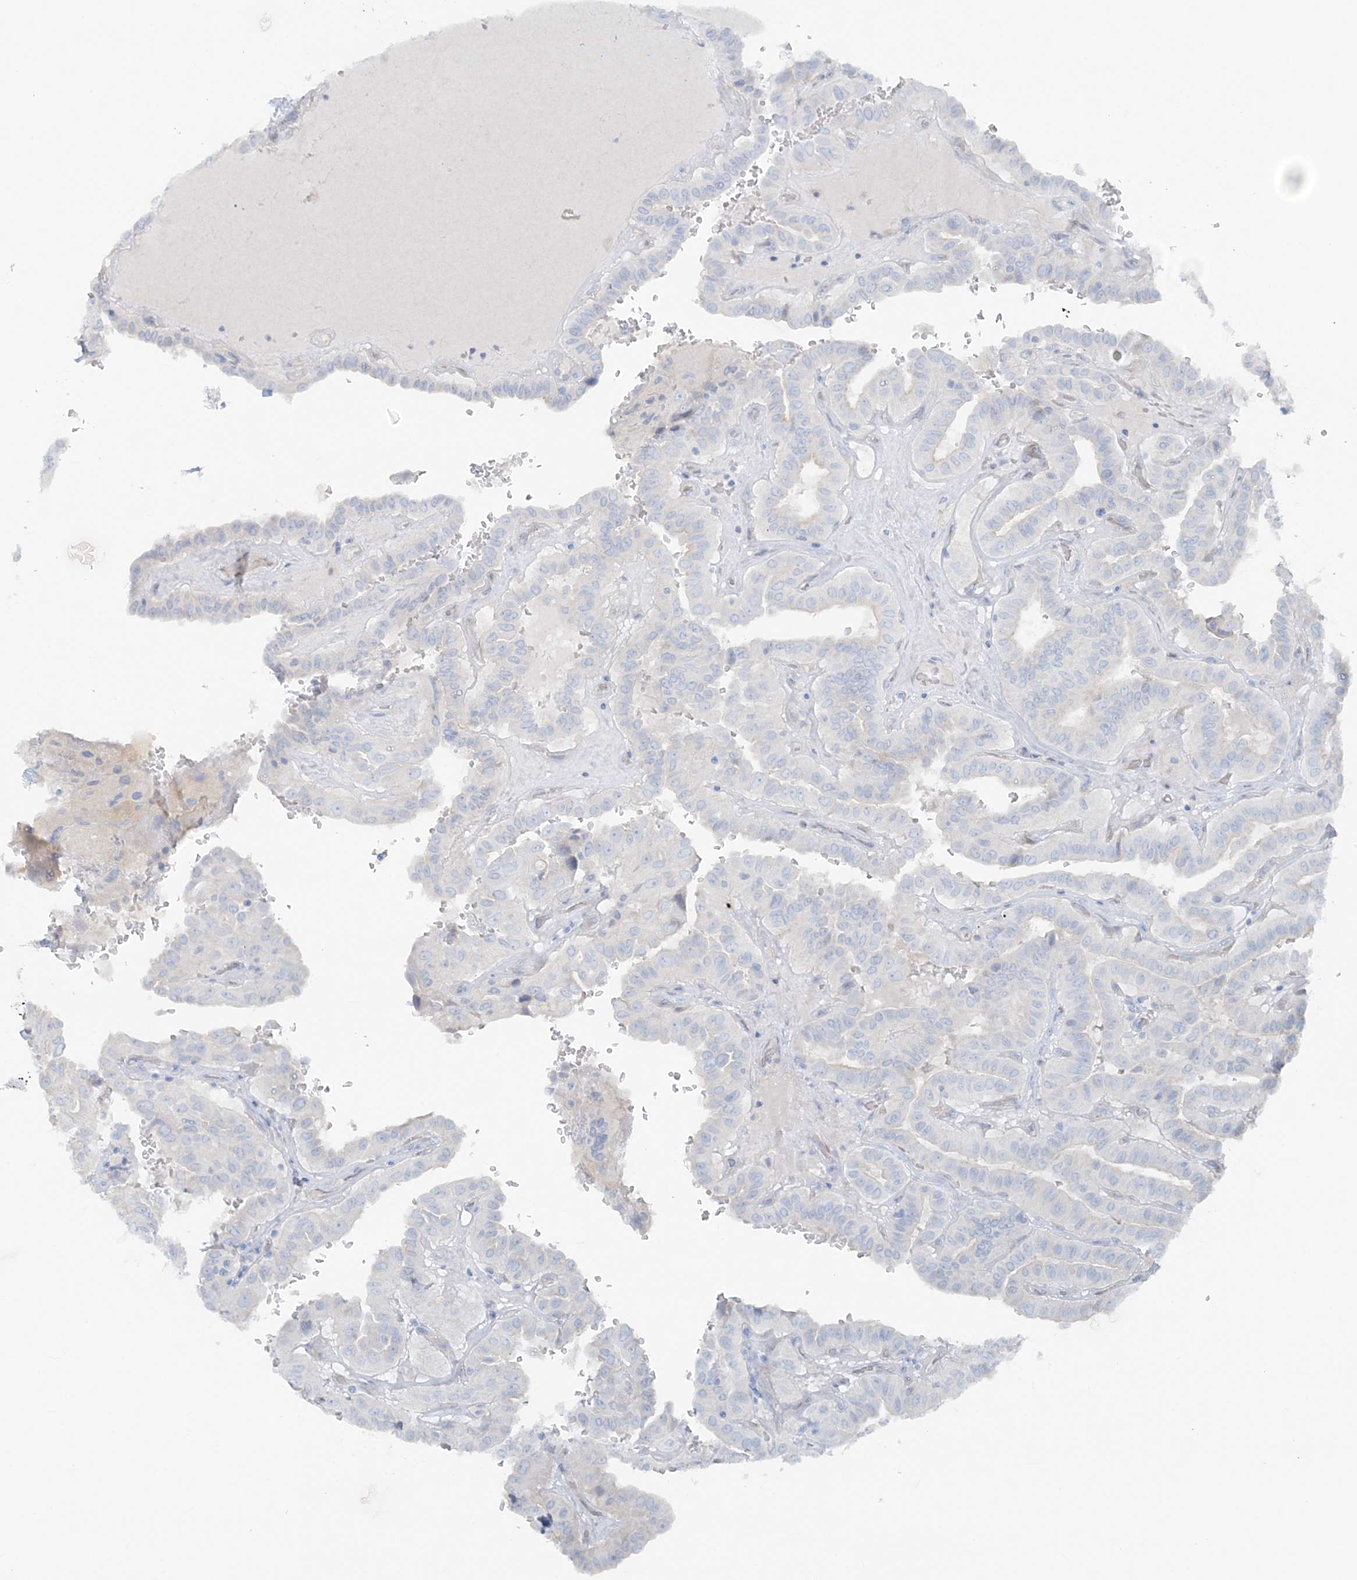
{"staining": {"intensity": "negative", "quantity": "none", "location": "none"}, "tissue": "thyroid cancer", "cell_type": "Tumor cells", "image_type": "cancer", "snomed": [{"axis": "morphology", "description": "Papillary adenocarcinoma, NOS"}, {"axis": "topography", "description": "Thyroid gland"}], "caption": "Immunohistochemistry (IHC) of papillary adenocarcinoma (thyroid) demonstrates no expression in tumor cells.", "gene": "ATP11A", "patient": {"sex": "male", "age": 77}}